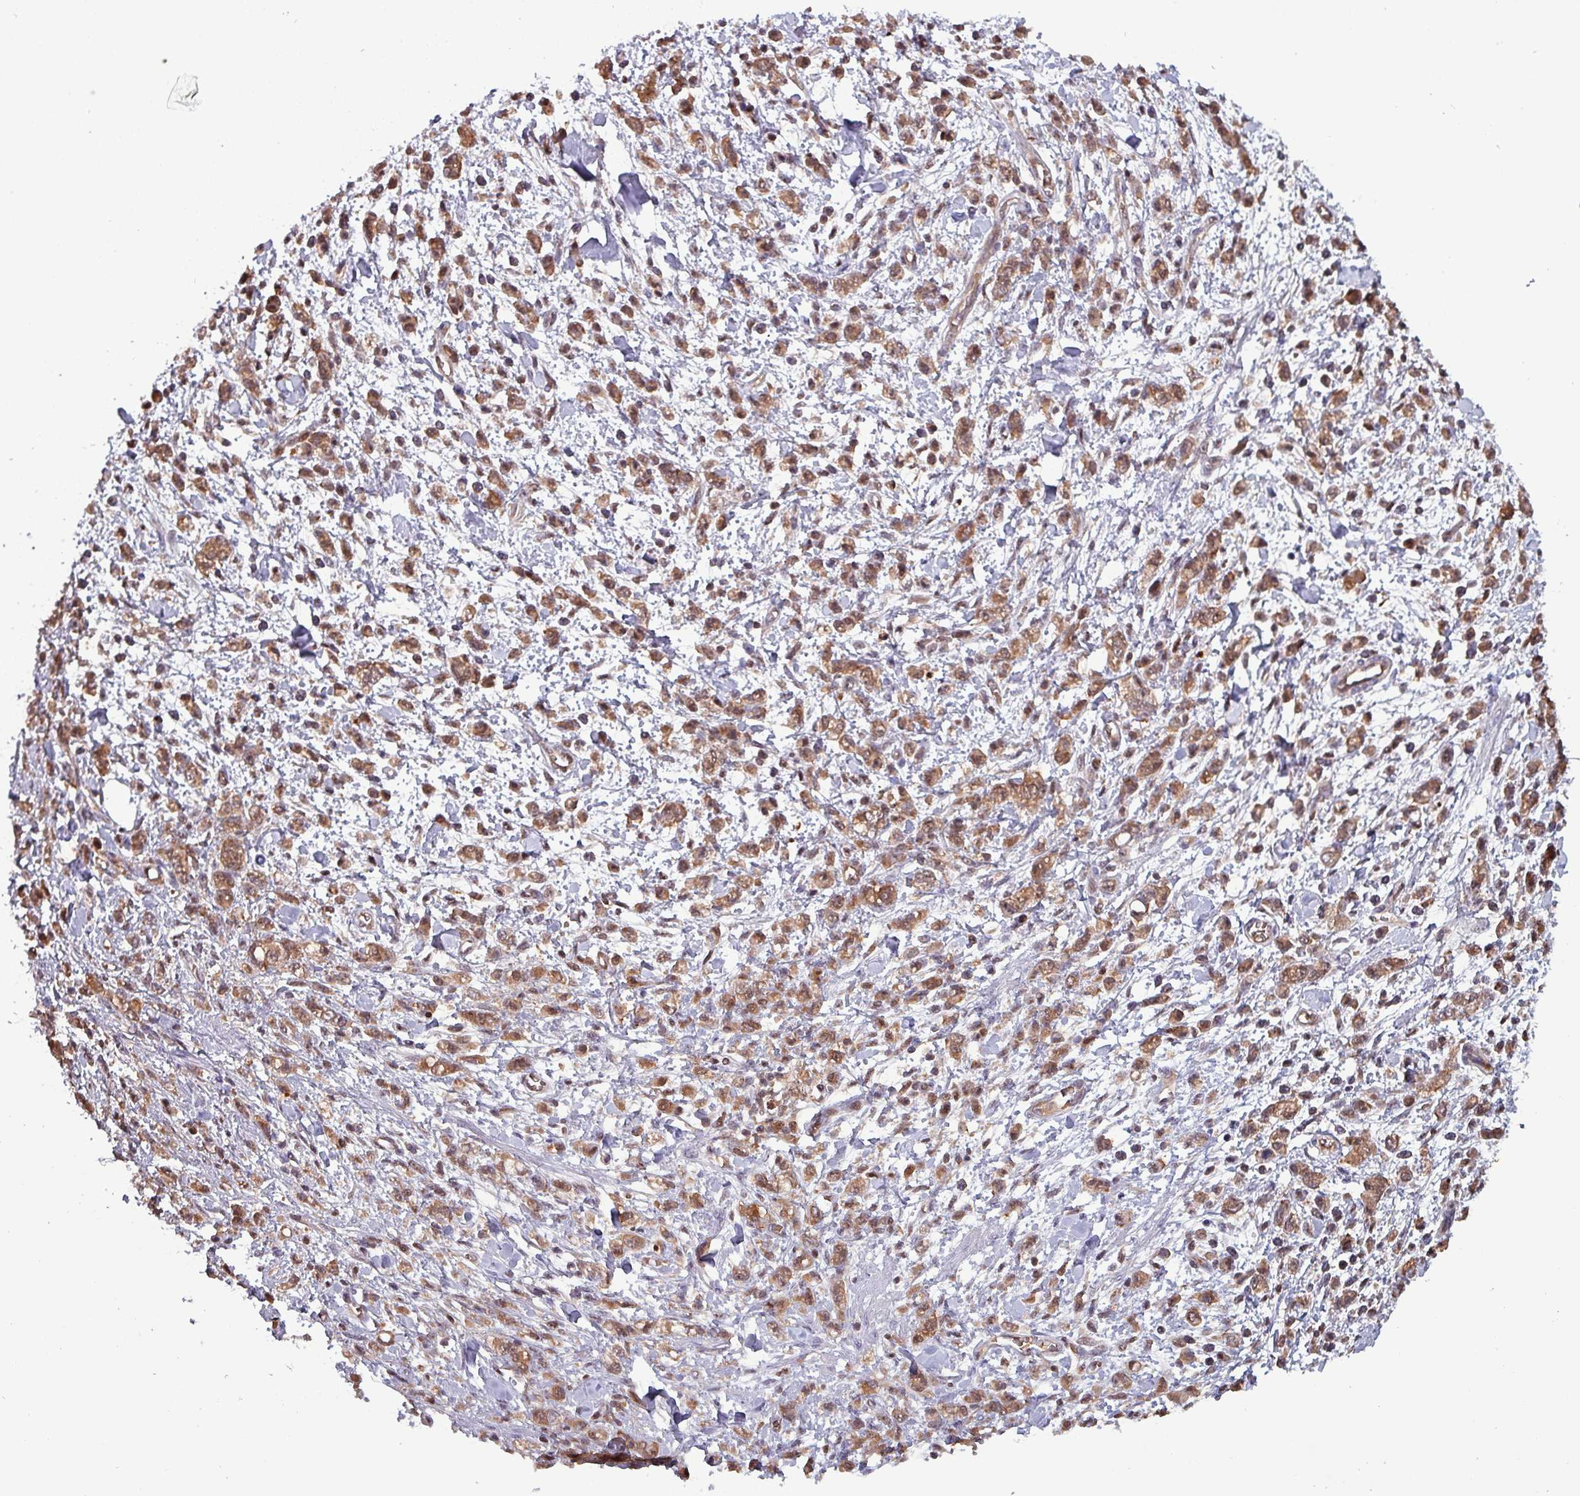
{"staining": {"intensity": "moderate", "quantity": ">75%", "location": "cytoplasmic/membranous,nuclear"}, "tissue": "stomach cancer", "cell_type": "Tumor cells", "image_type": "cancer", "snomed": [{"axis": "morphology", "description": "Adenocarcinoma, NOS"}, {"axis": "topography", "description": "Stomach"}], "caption": "IHC micrograph of neoplastic tissue: adenocarcinoma (stomach) stained using IHC demonstrates medium levels of moderate protein expression localized specifically in the cytoplasmic/membranous and nuclear of tumor cells, appearing as a cytoplasmic/membranous and nuclear brown color.", "gene": "PSMB8", "patient": {"sex": "male", "age": 77}}